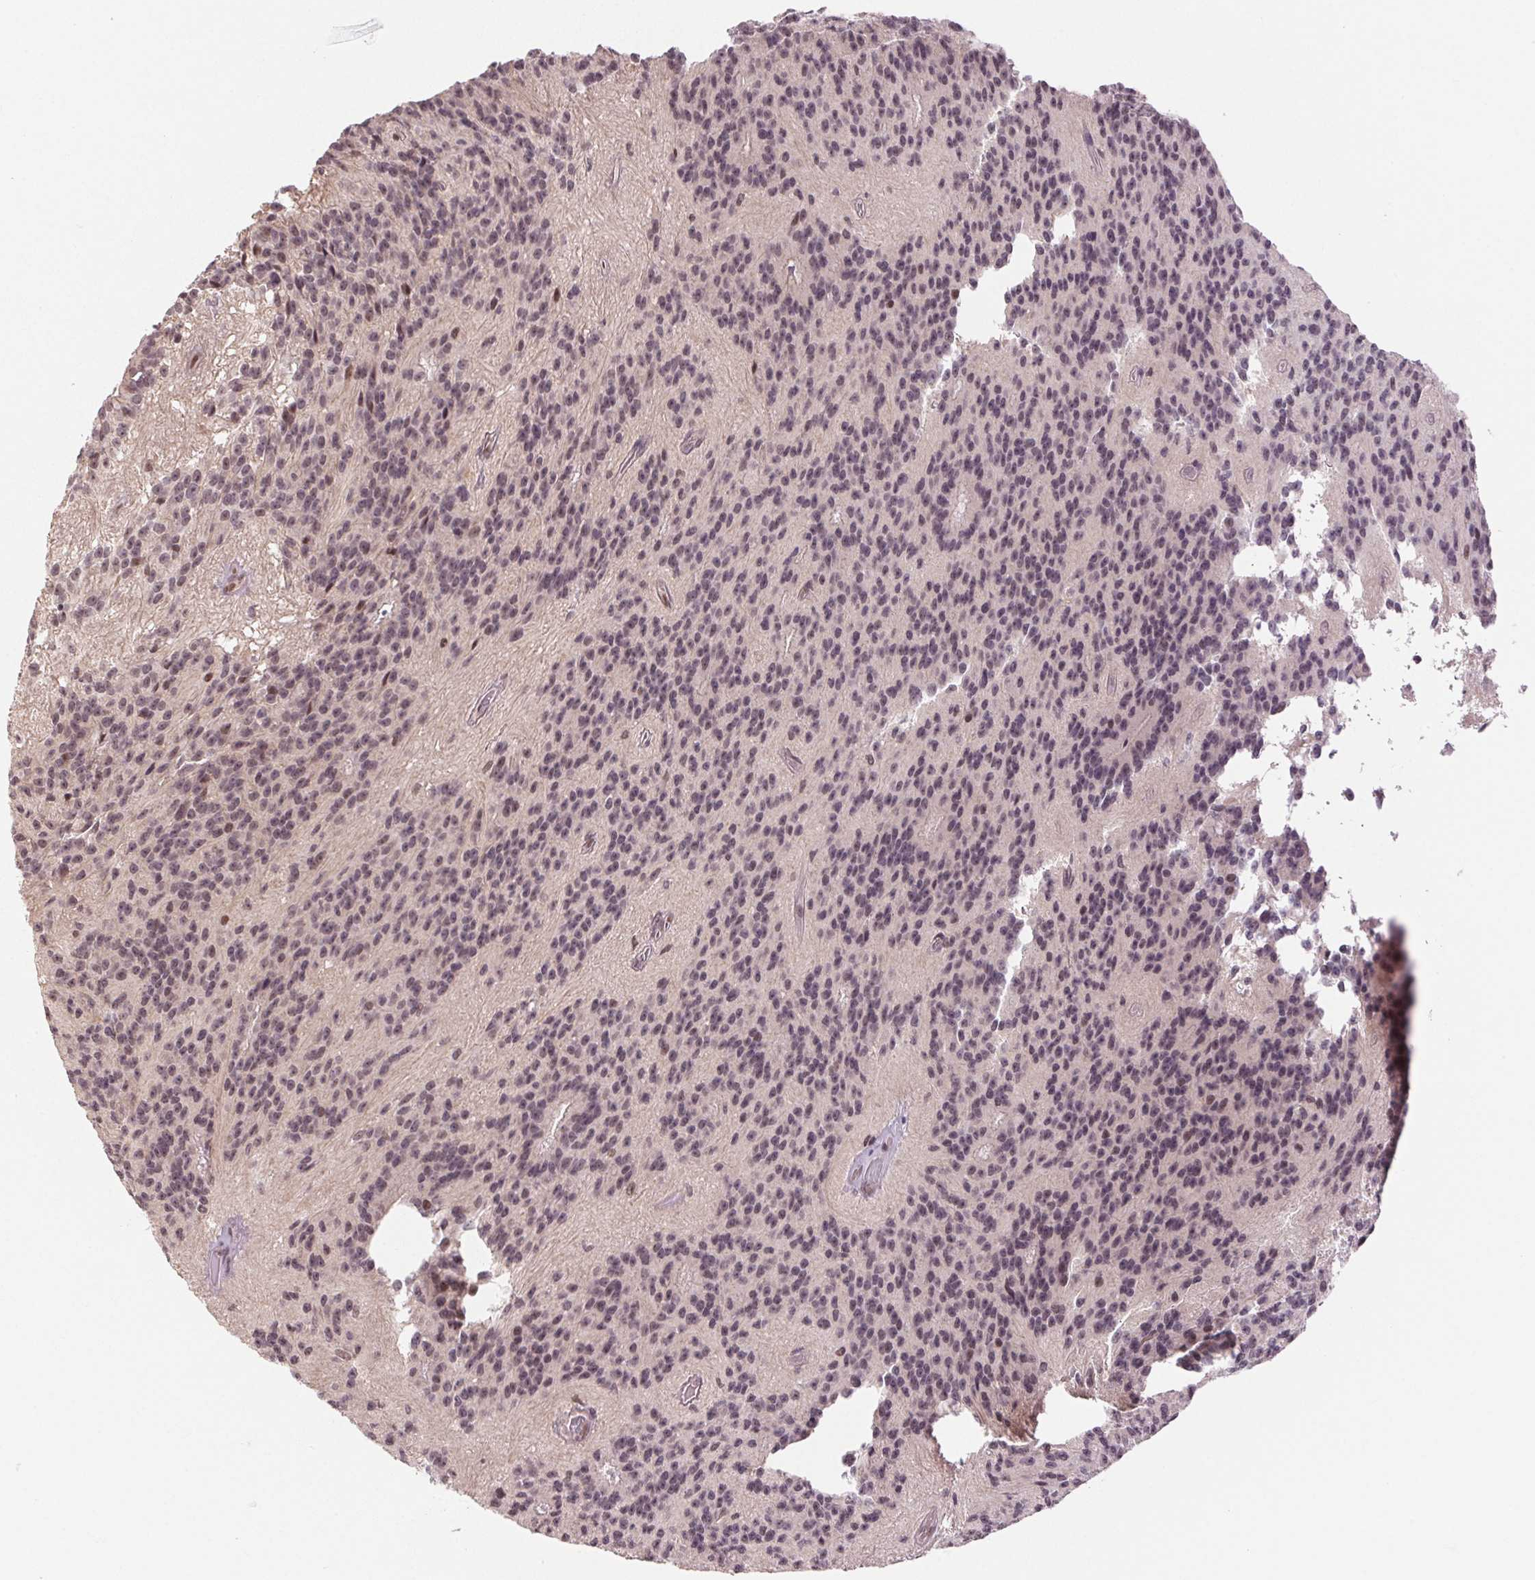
{"staining": {"intensity": "weak", "quantity": ">75%", "location": "nuclear"}, "tissue": "glioma", "cell_type": "Tumor cells", "image_type": "cancer", "snomed": [{"axis": "morphology", "description": "Glioma, malignant, Low grade"}, {"axis": "topography", "description": "Brain"}], "caption": "IHC staining of low-grade glioma (malignant), which reveals low levels of weak nuclear expression in approximately >75% of tumor cells indicating weak nuclear protein positivity. The staining was performed using DAB (brown) for protein detection and nuclei were counterstained in hematoxylin (blue).", "gene": "GRHL3", "patient": {"sex": "male", "age": 31}}